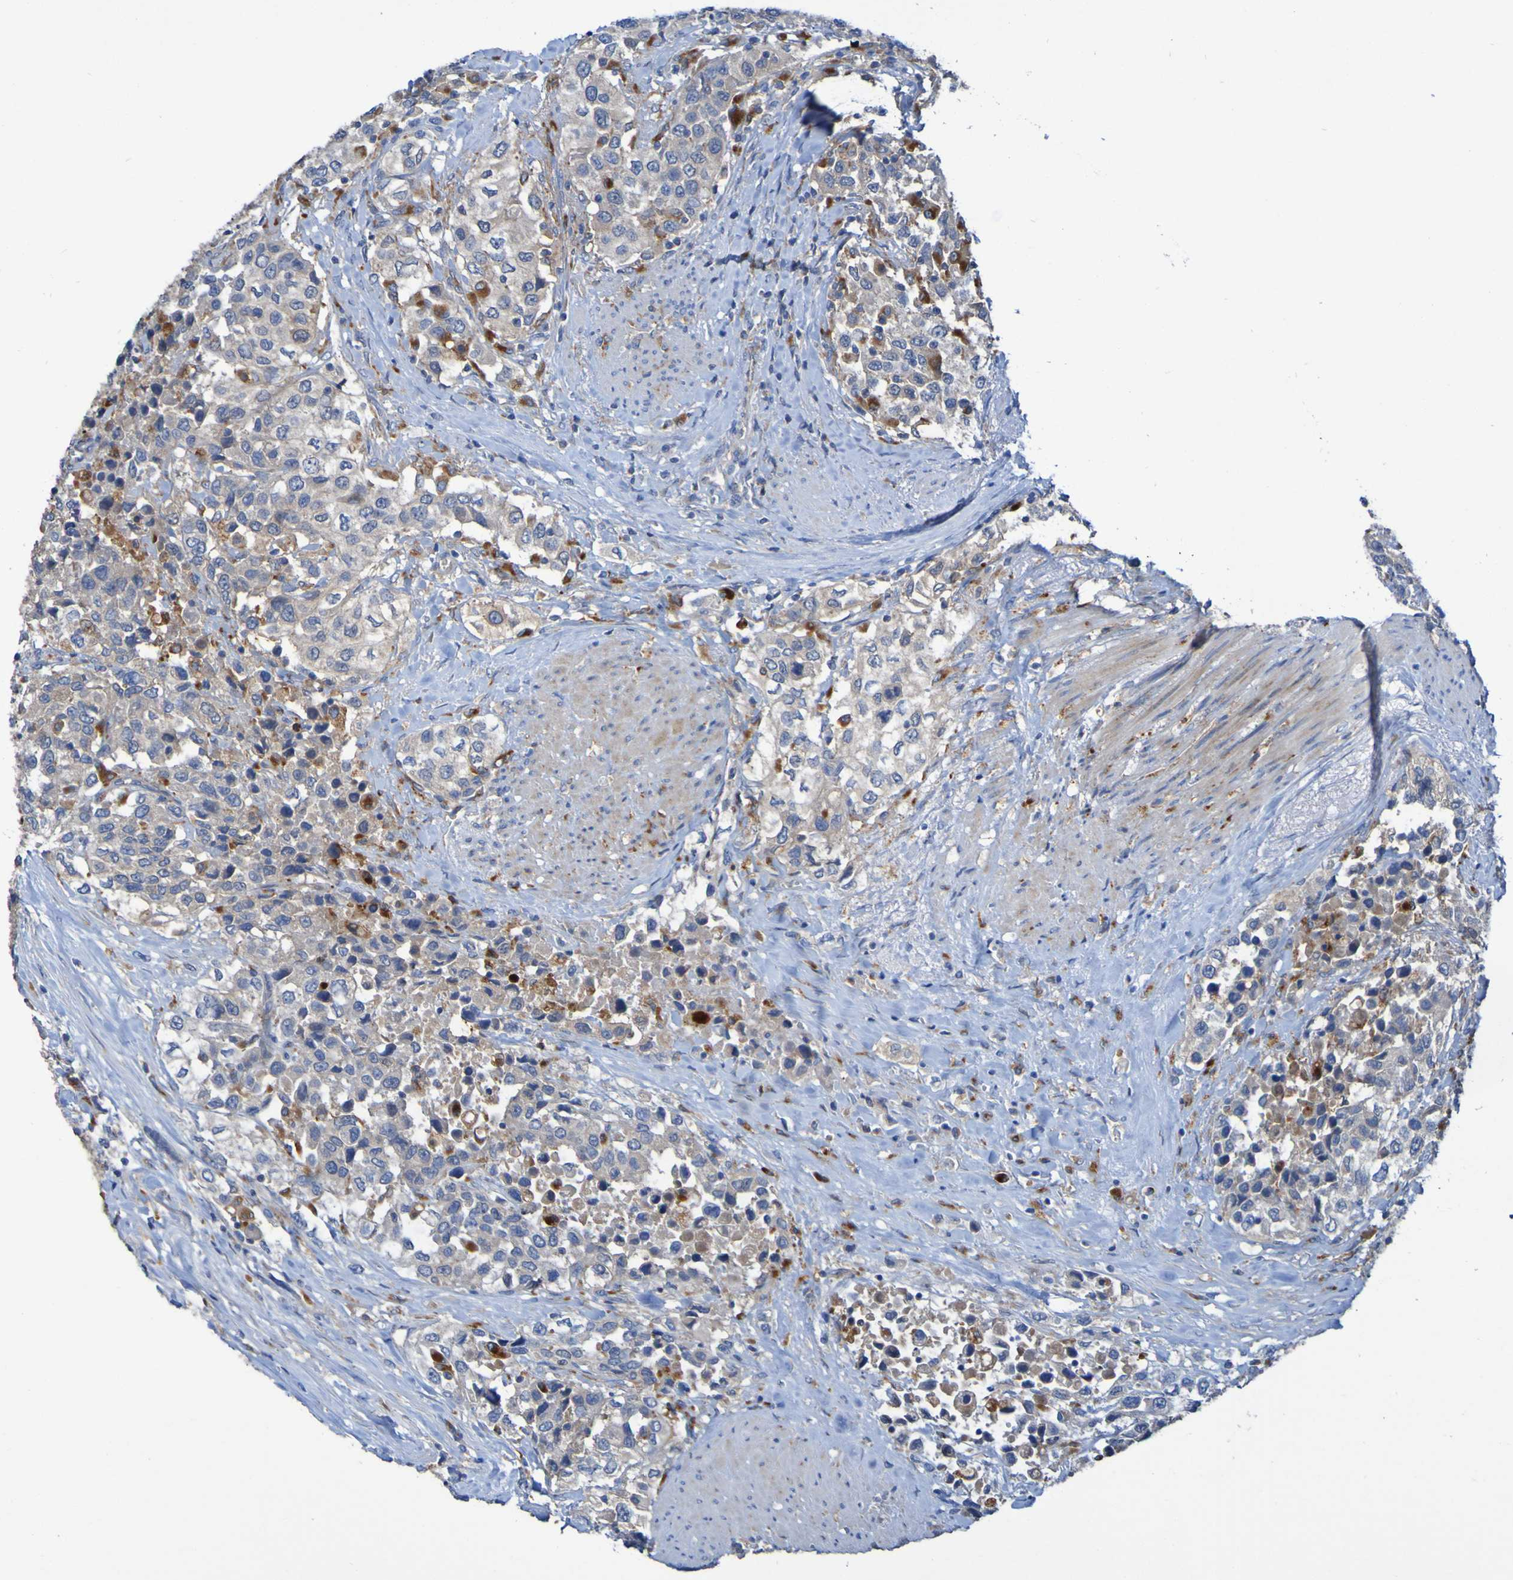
{"staining": {"intensity": "moderate", "quantity": "<25%", "location": "cytoplasmic/membranous"}, "tissue": "urothelial cancer", "cell_type": "Tumor cells", "image_type": "cancer", "snomed": [{"axis": "morphology", "description": "Urothelial carcinoma, High grade"}, {"axis": "topography", "description": "Urinary bladder"}], "caption": "Moderate cytoplasmic/membranous staining for a protein is appreciated in approximately <25% of tumor cells of high-grade urothelial carcinoma using immunohistochemistry.", "gene": "ARHGEF16", "patient": {"sex": "female", "age": 80}}